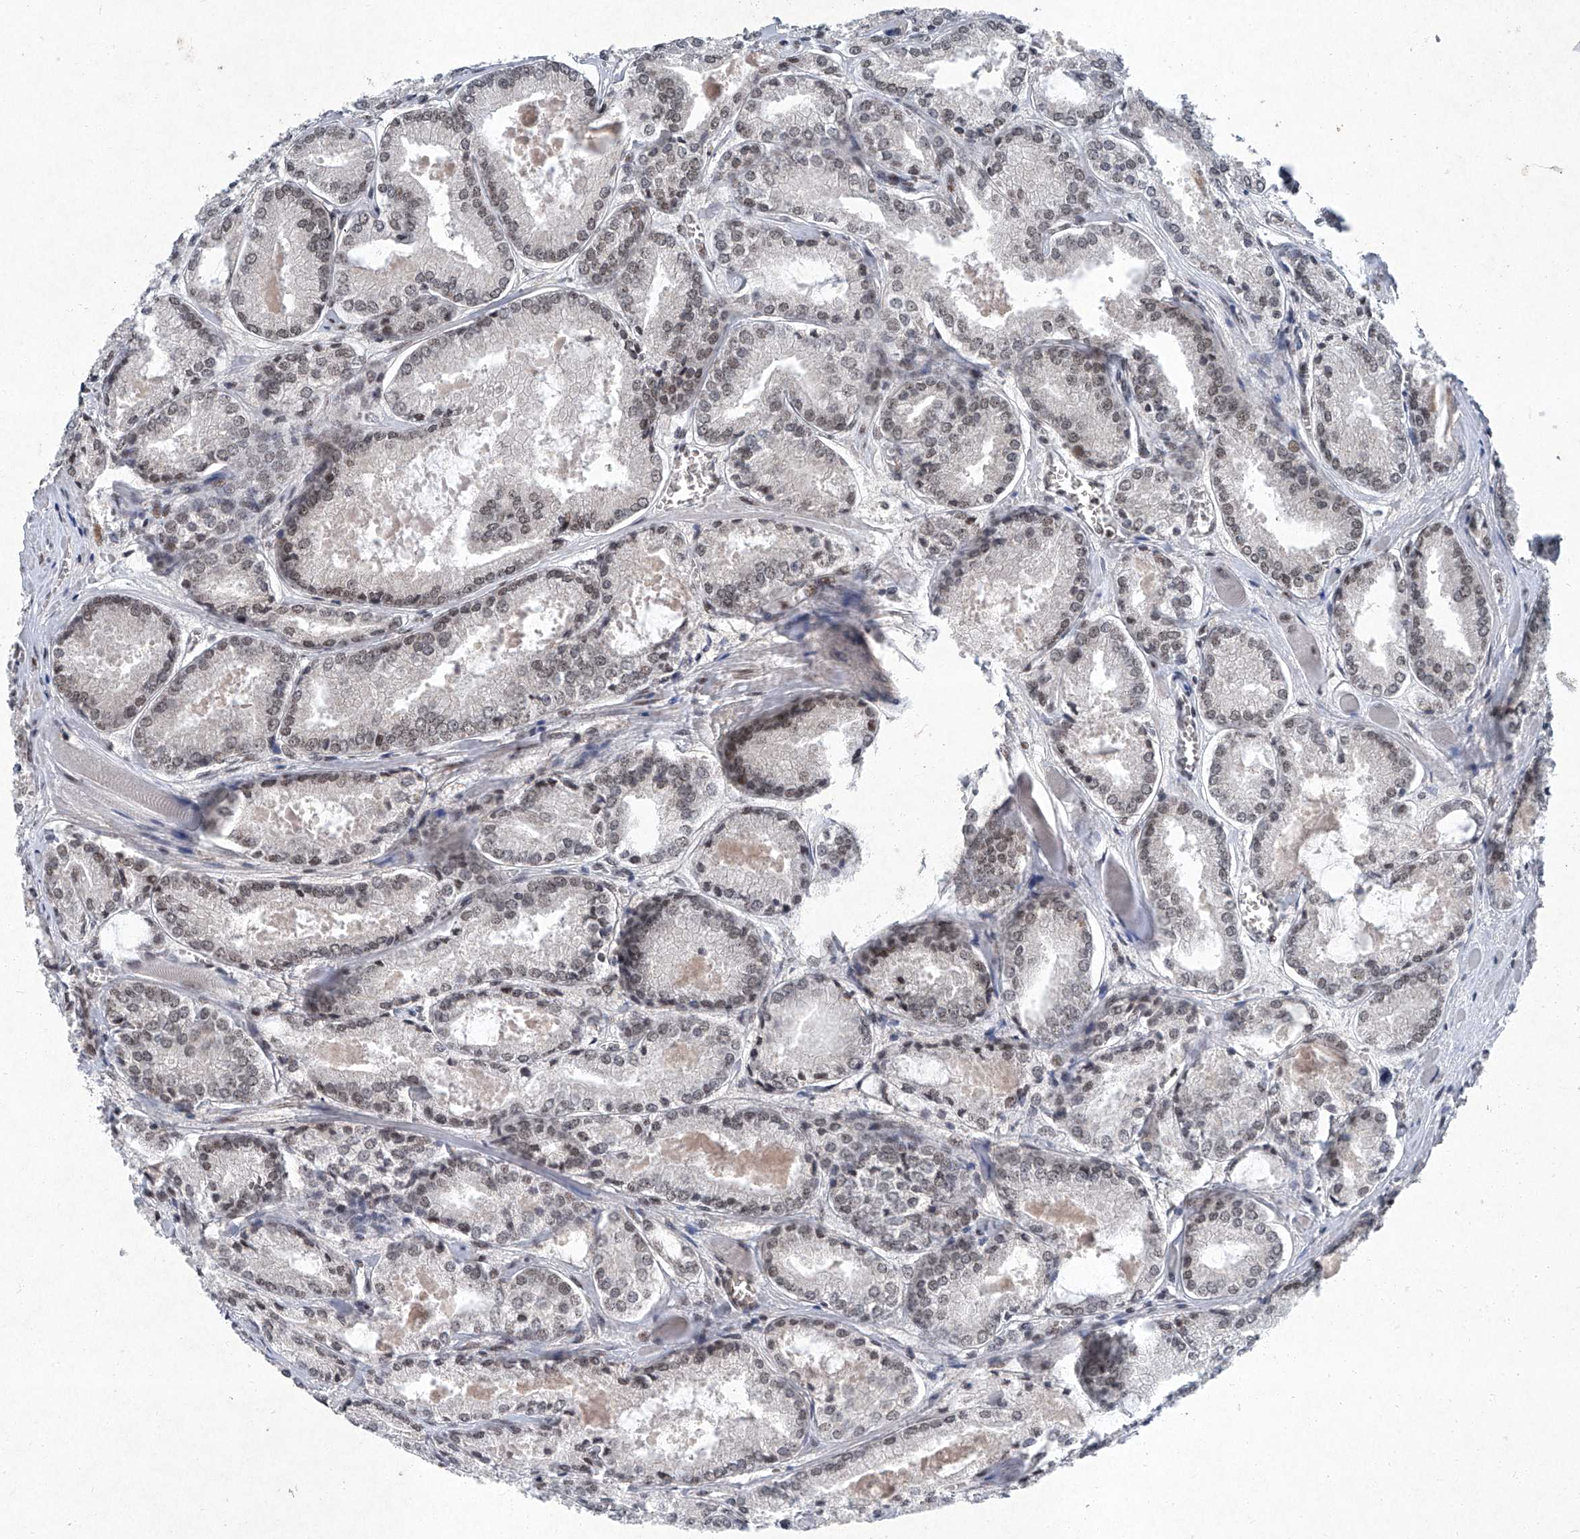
{"staining": {"intensity": "weak", "quantity": ">75%", "location": "nuclear"}, "tissue": "prostate cancer", "cell_type": "Tumor cells", "image_type": "cancer", "snomed": [{"axis": "morphology", "description": "Adenocarcinoma, Low grade"}, {"axis": "topography", "description": "Prostate"}], "caption": "There is low levels of weak nuclear staining in tumor cells of adenocarcinoma (low-grade) (prostate), as demonstrated by immunohistochemical staining (brown color).", "gene": "TFDP1", "patient": {"sex": "male", "age": 67}}